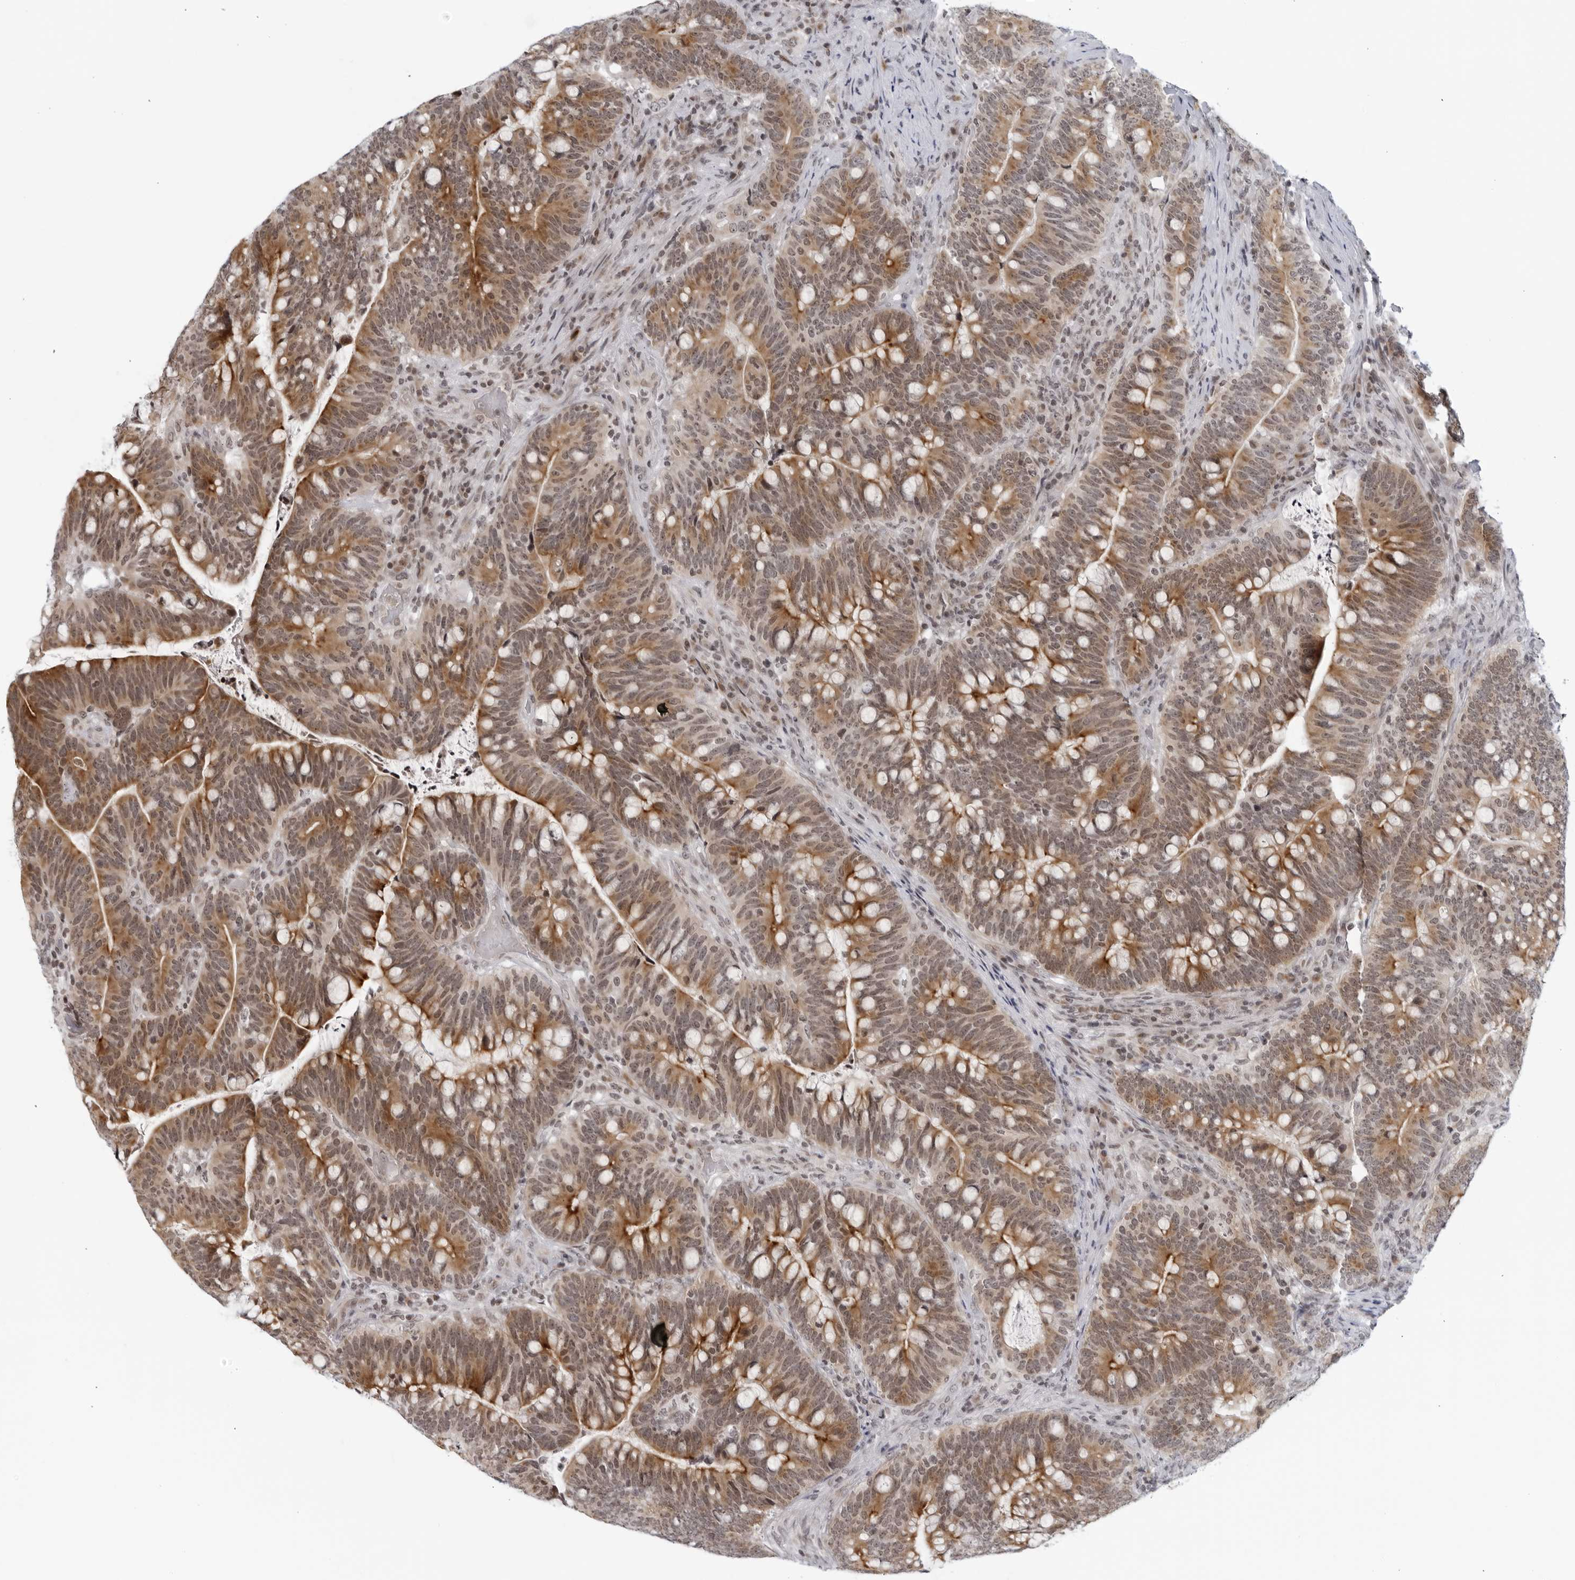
{"staining": {"intensity": "moderate", "quantity": ">75%", "location": "cytoplasmic/membranous"}, "tissue": "colorectal cancer", "cell_type": "Tumor cells", "image_type": "cancer", "snomed": [{"axis": "morphology", "description": "Adenocarcinoma, NOS"}, {"axis": "topography", "description": "Colon"}], "caption": "Protein staining reveals moderate cytoplasmic/membranous expression in approximately >75% of tumor cells in colorectal cancer (adenocarcinoma).", "gene": "RAB11FIP3", "patient": {"sex": "female", "age": 66}}